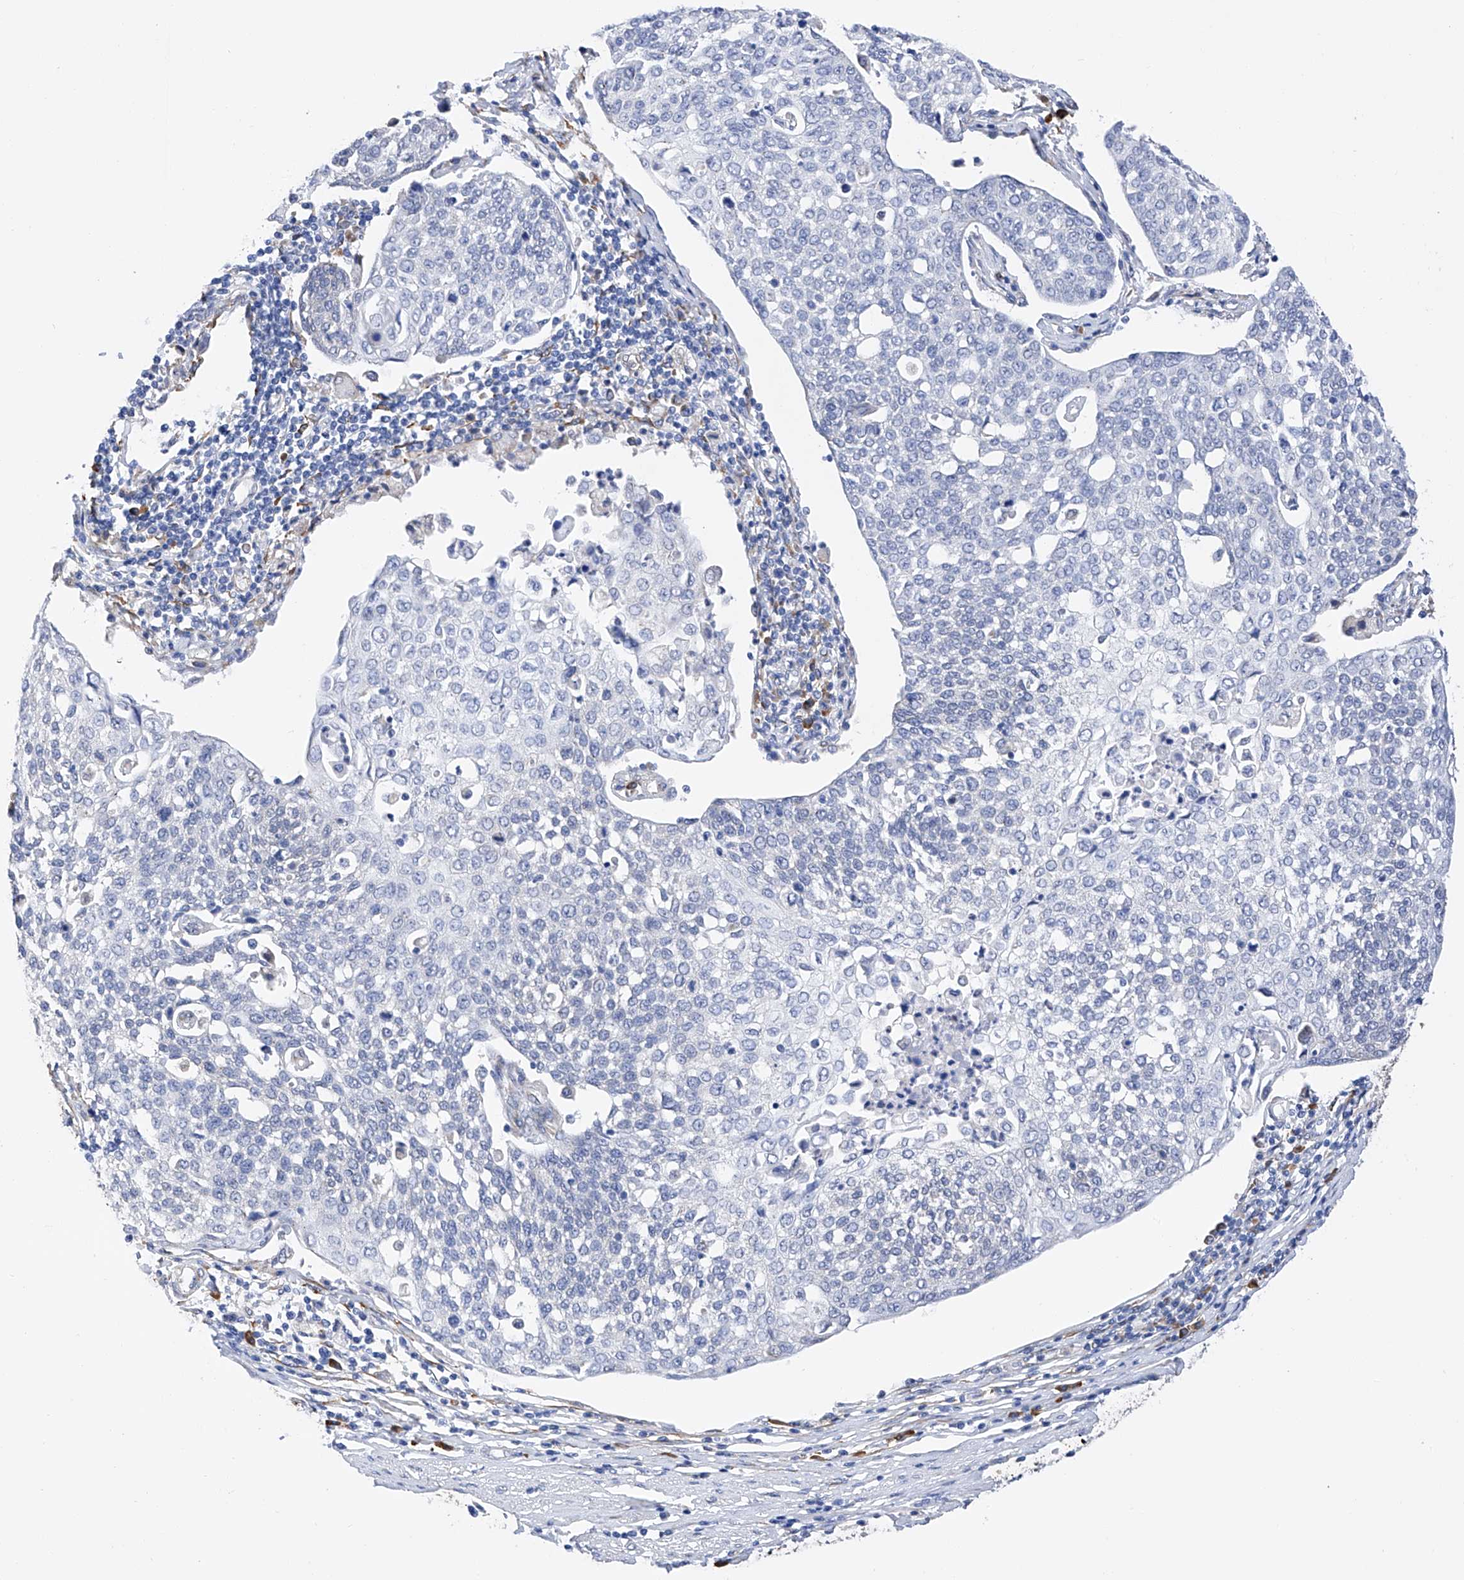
{"staining": {"intensity": "negative", "quantity": "none", "location": "none"}, "tissue": "cervical cancer", "cell_type": "Tumor cells", "image_type": "cancer", "snomed": [{"axis": "morphology", "description": "Squamous cell carcinoma, NOS"}, {"axis": "topography", "description": "Cervix"}], "caption": "This is a micrograph of IHC staining of squamous cell carcinoma (cervical), which shows no positivity in tumor cells. (DAB (3,3'-diaminobenzidine) immunohistochemistry (IHC) with hematoxylin counter stain).", "gene": "PDIA5", "patient": {"sex": "female", "age": 34}}